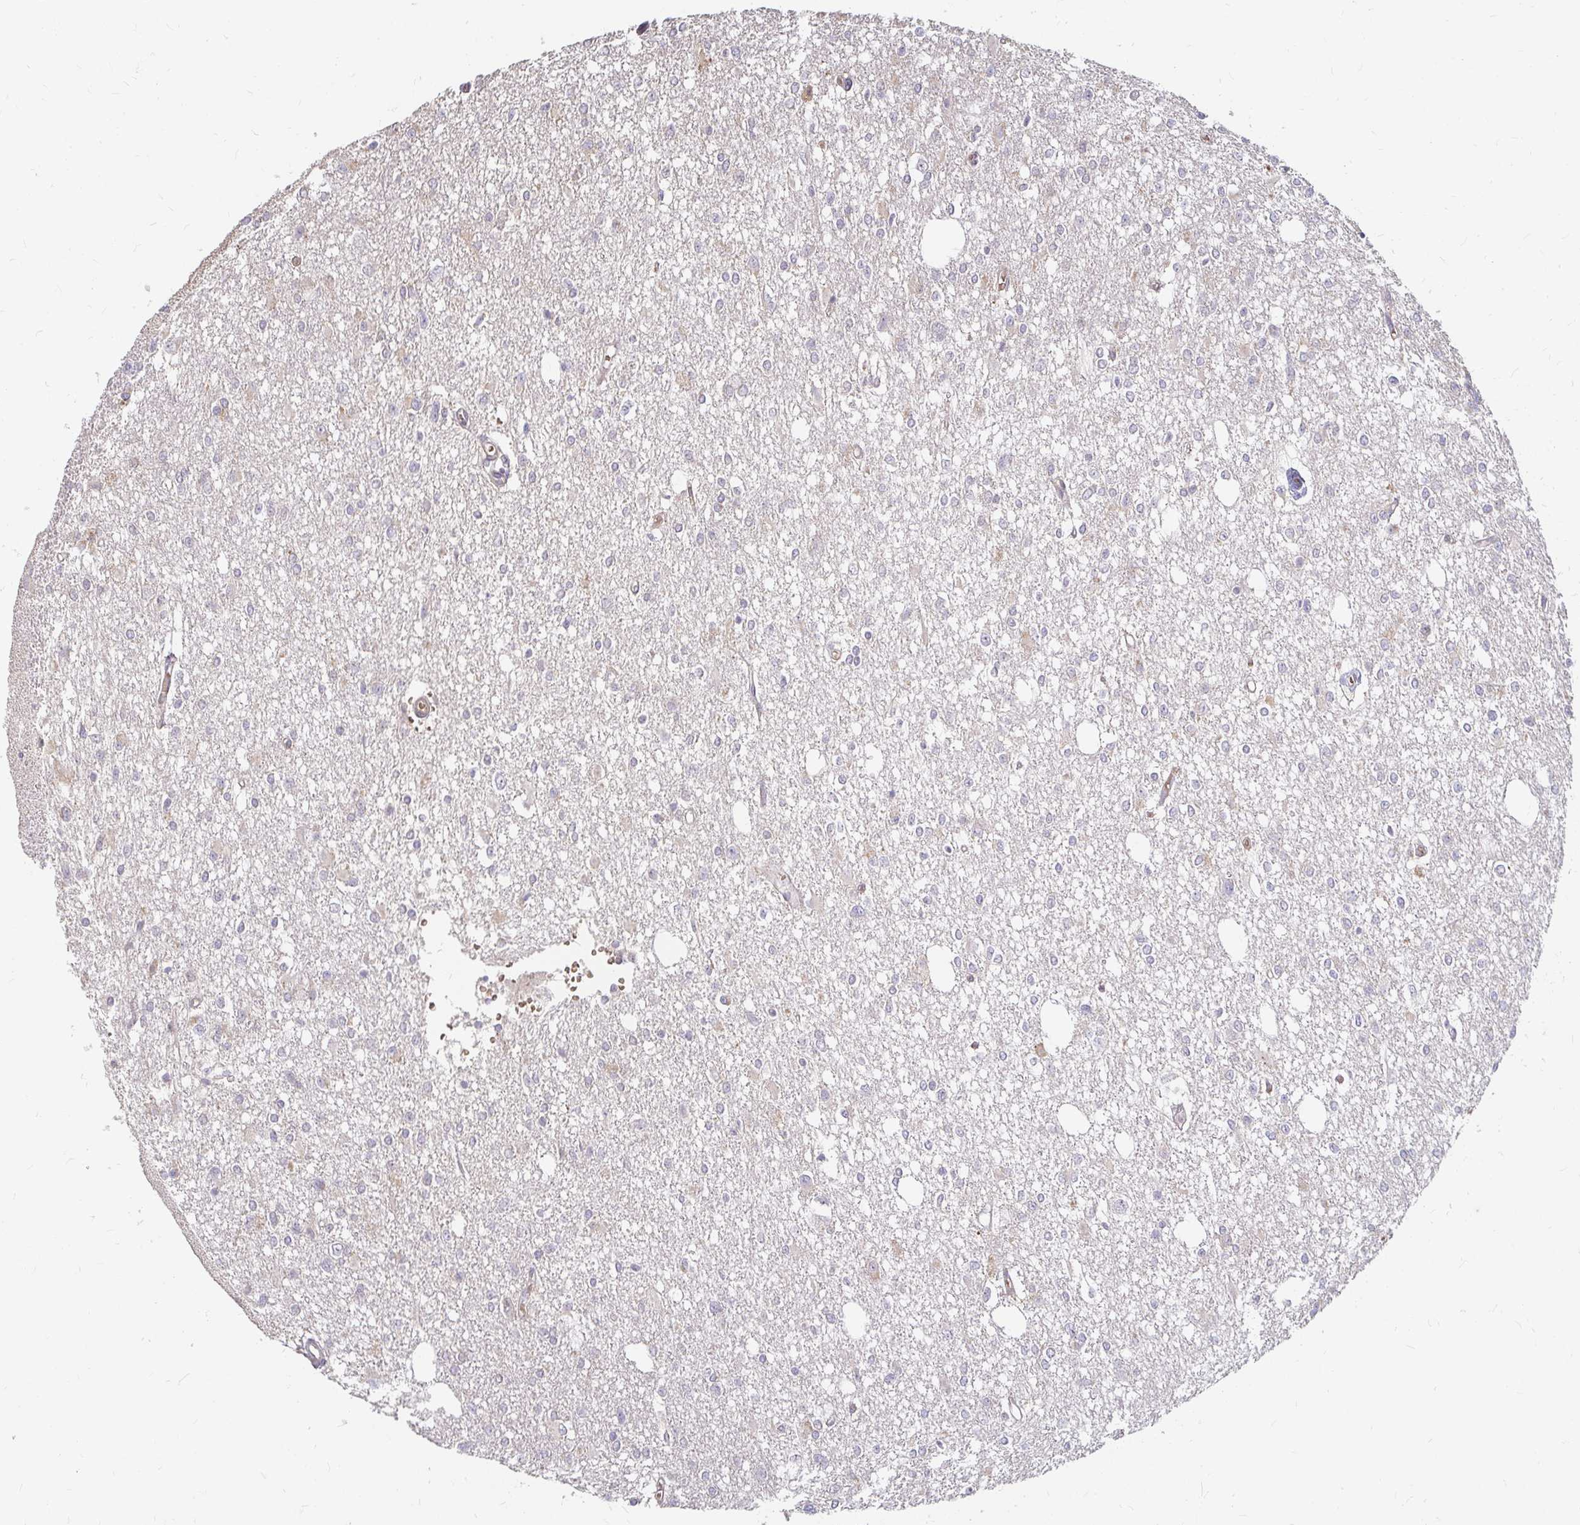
{"staining": {"intensity": "negative", "quantity": "none", "location": "none"}, "tissue": "glioma", "cell_type": "Tumor cells", "image_type": "cancer", "snomed": [{"axis": "morphology", "description": "Glioma, malignant, Low grade"}, {"axis": "topography", "description": "Brain"}], "caption": "An immunohistochemistry (IHC) micrograph of malignant glioma (low-grade) is shown. There is no staining in tumor cells of malignant glioma (low-grade). The staining was performed using DAB (3,3'-diaminobenzidine) to visualize the protein expression in brown, while the nuclei were stained in blue with hematoxylin (Magnification: 20x).", "gene": "CAST", "patient": {"sex": "male", "age": 26}}